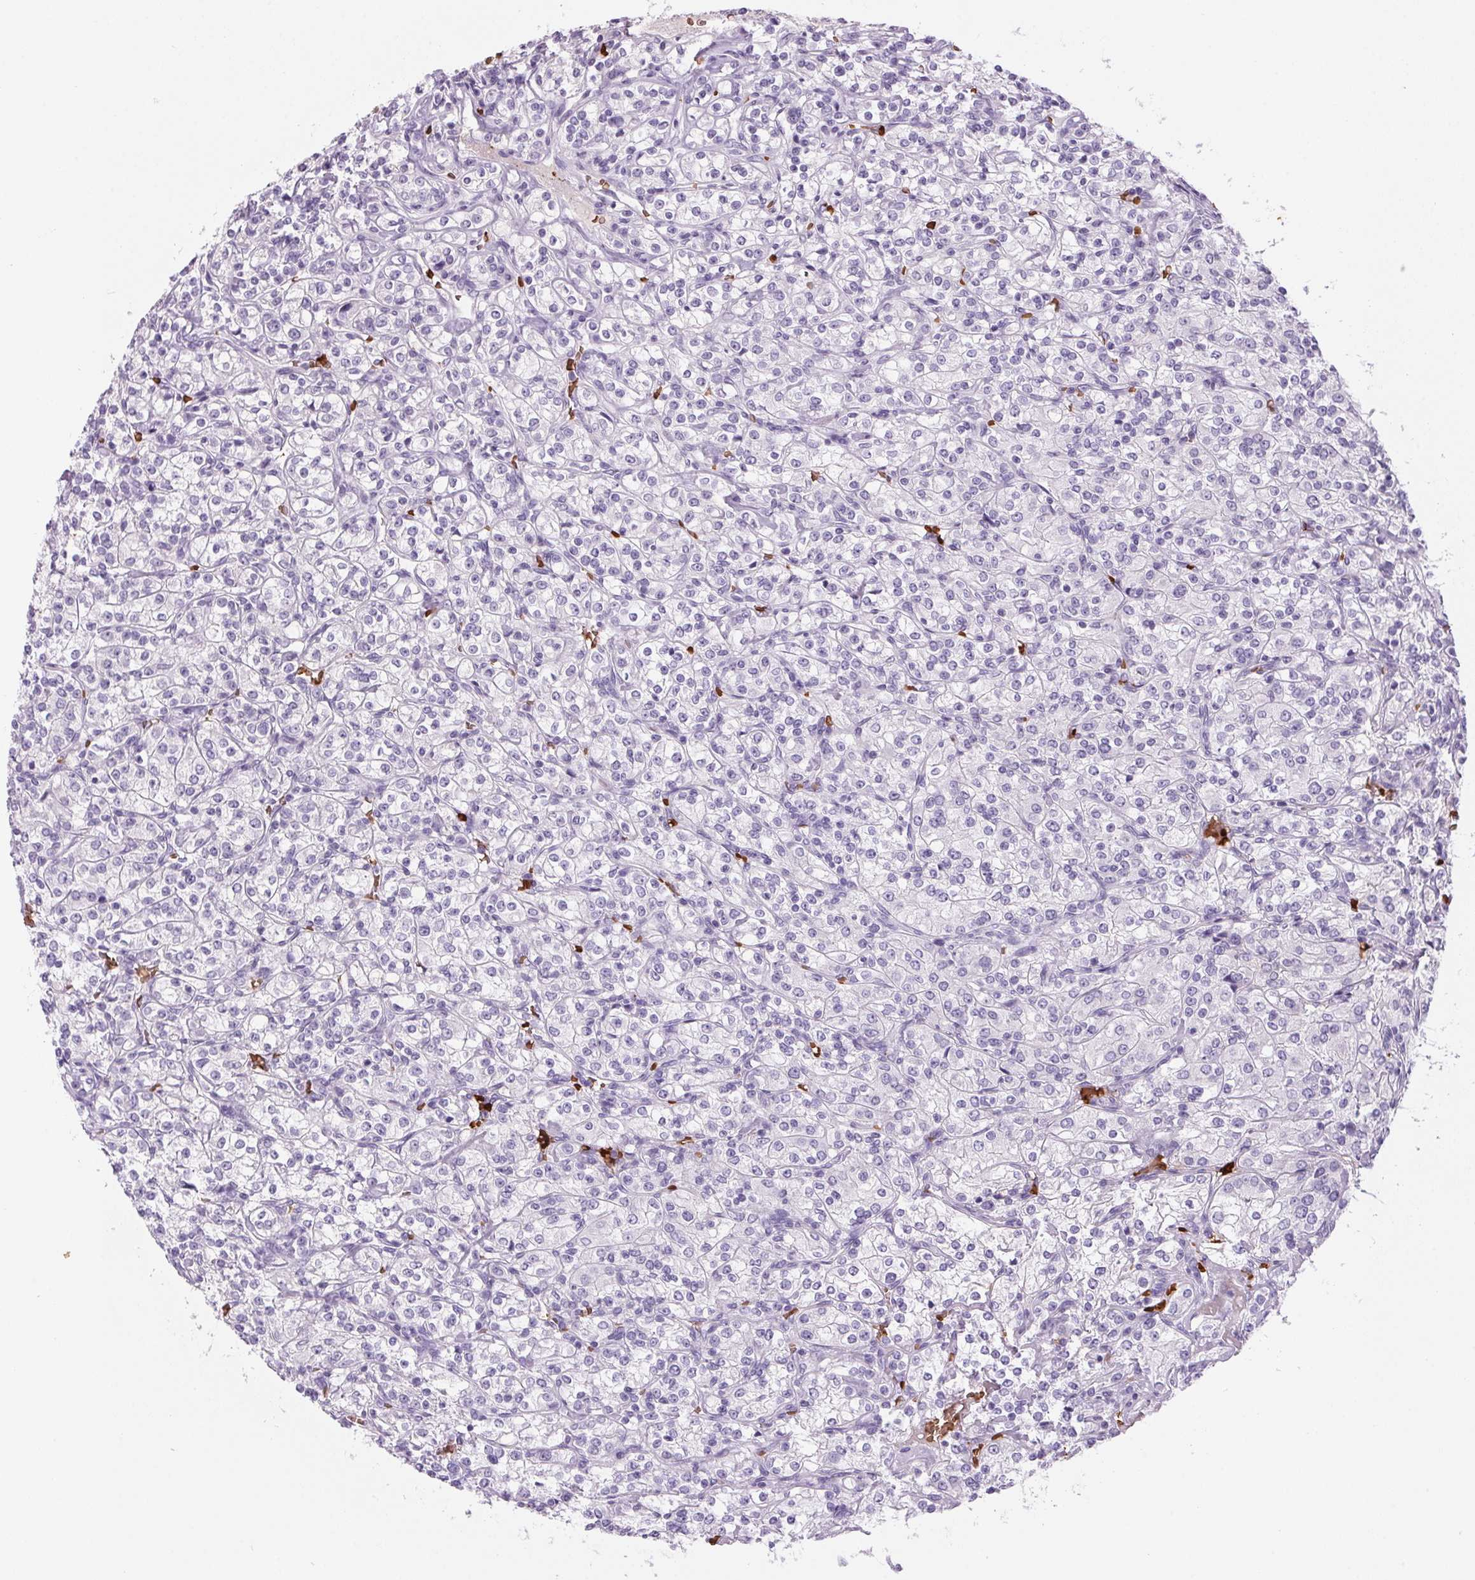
{"staining": {"intensity": "negative", "quantity": "none", "location": "none"}, "tissue": "renal cancer", "cell_type": "Tumor cells", "image_type": "cancer", "snomed": [{"axis": "morphology", "description": "Adenocarcinoma, NOS"}, {"axis": "topography", "description": "Kidney"}], "caption": "IHC image of neoplastic tissue: human renal cancer stained with DAB (3,3'-diaminobenzidine) reveals no significant protein positivity in tumor cells.", "gene": "HBQ1", "patient": {"sex": "male", "age": 77}}